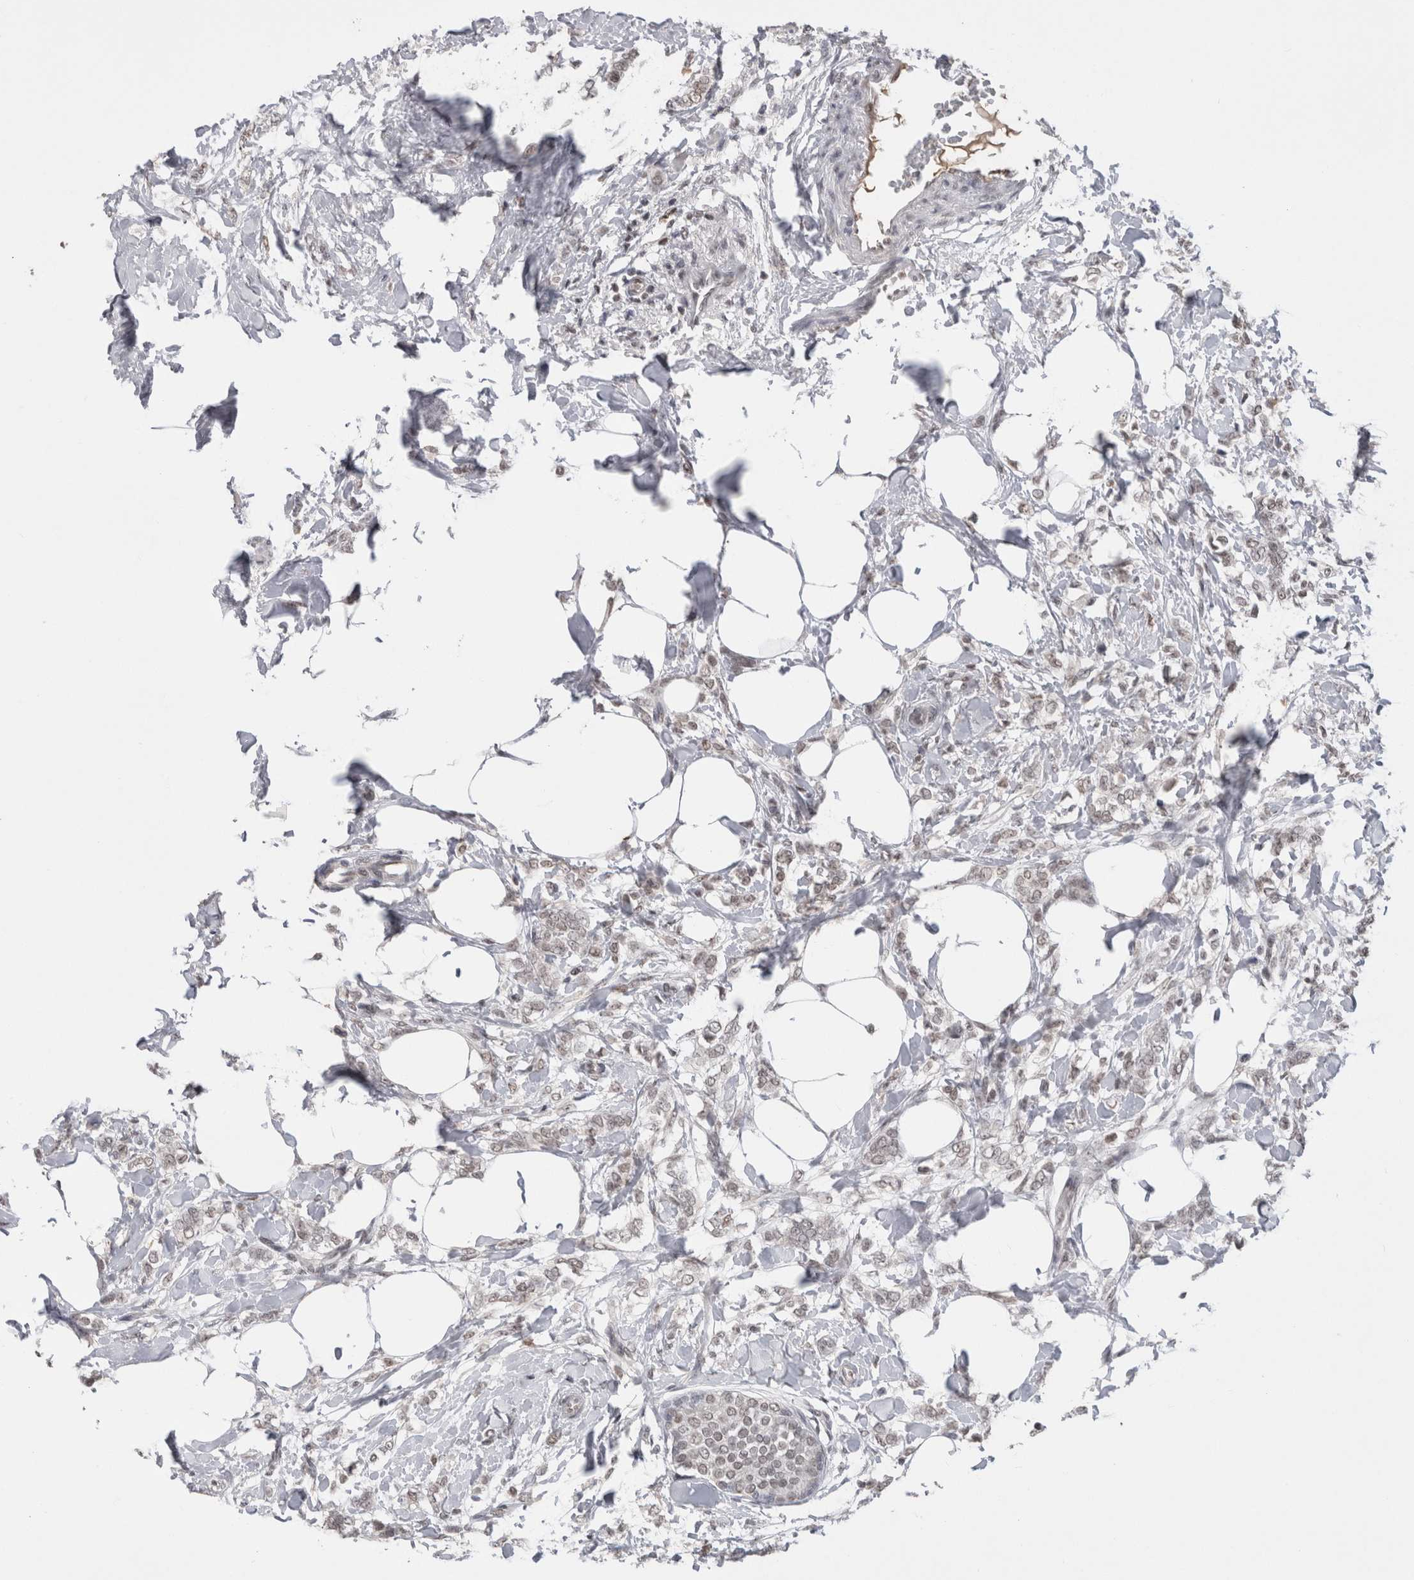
{"staining": {"intensity": "weak", "quantity": "<25%", "location": "nuclear"}, "tissue": "breast cancer", "cell_type": "Tumor cells", "image_type": "cancer", "snomed": [{"axis": "morphology", "description": "Lobular carcinoma, in situ"}, {"axis": "morphology", "description": "Lobular carcinoma"}, {"axis": "topography", "description": "Breast"}], "caption": "Tumor cells show no significant positivity in lobular carcinoma in situ (breast).", "gene": "DAXX", "patient": {"sex": "female", "age": 41}}